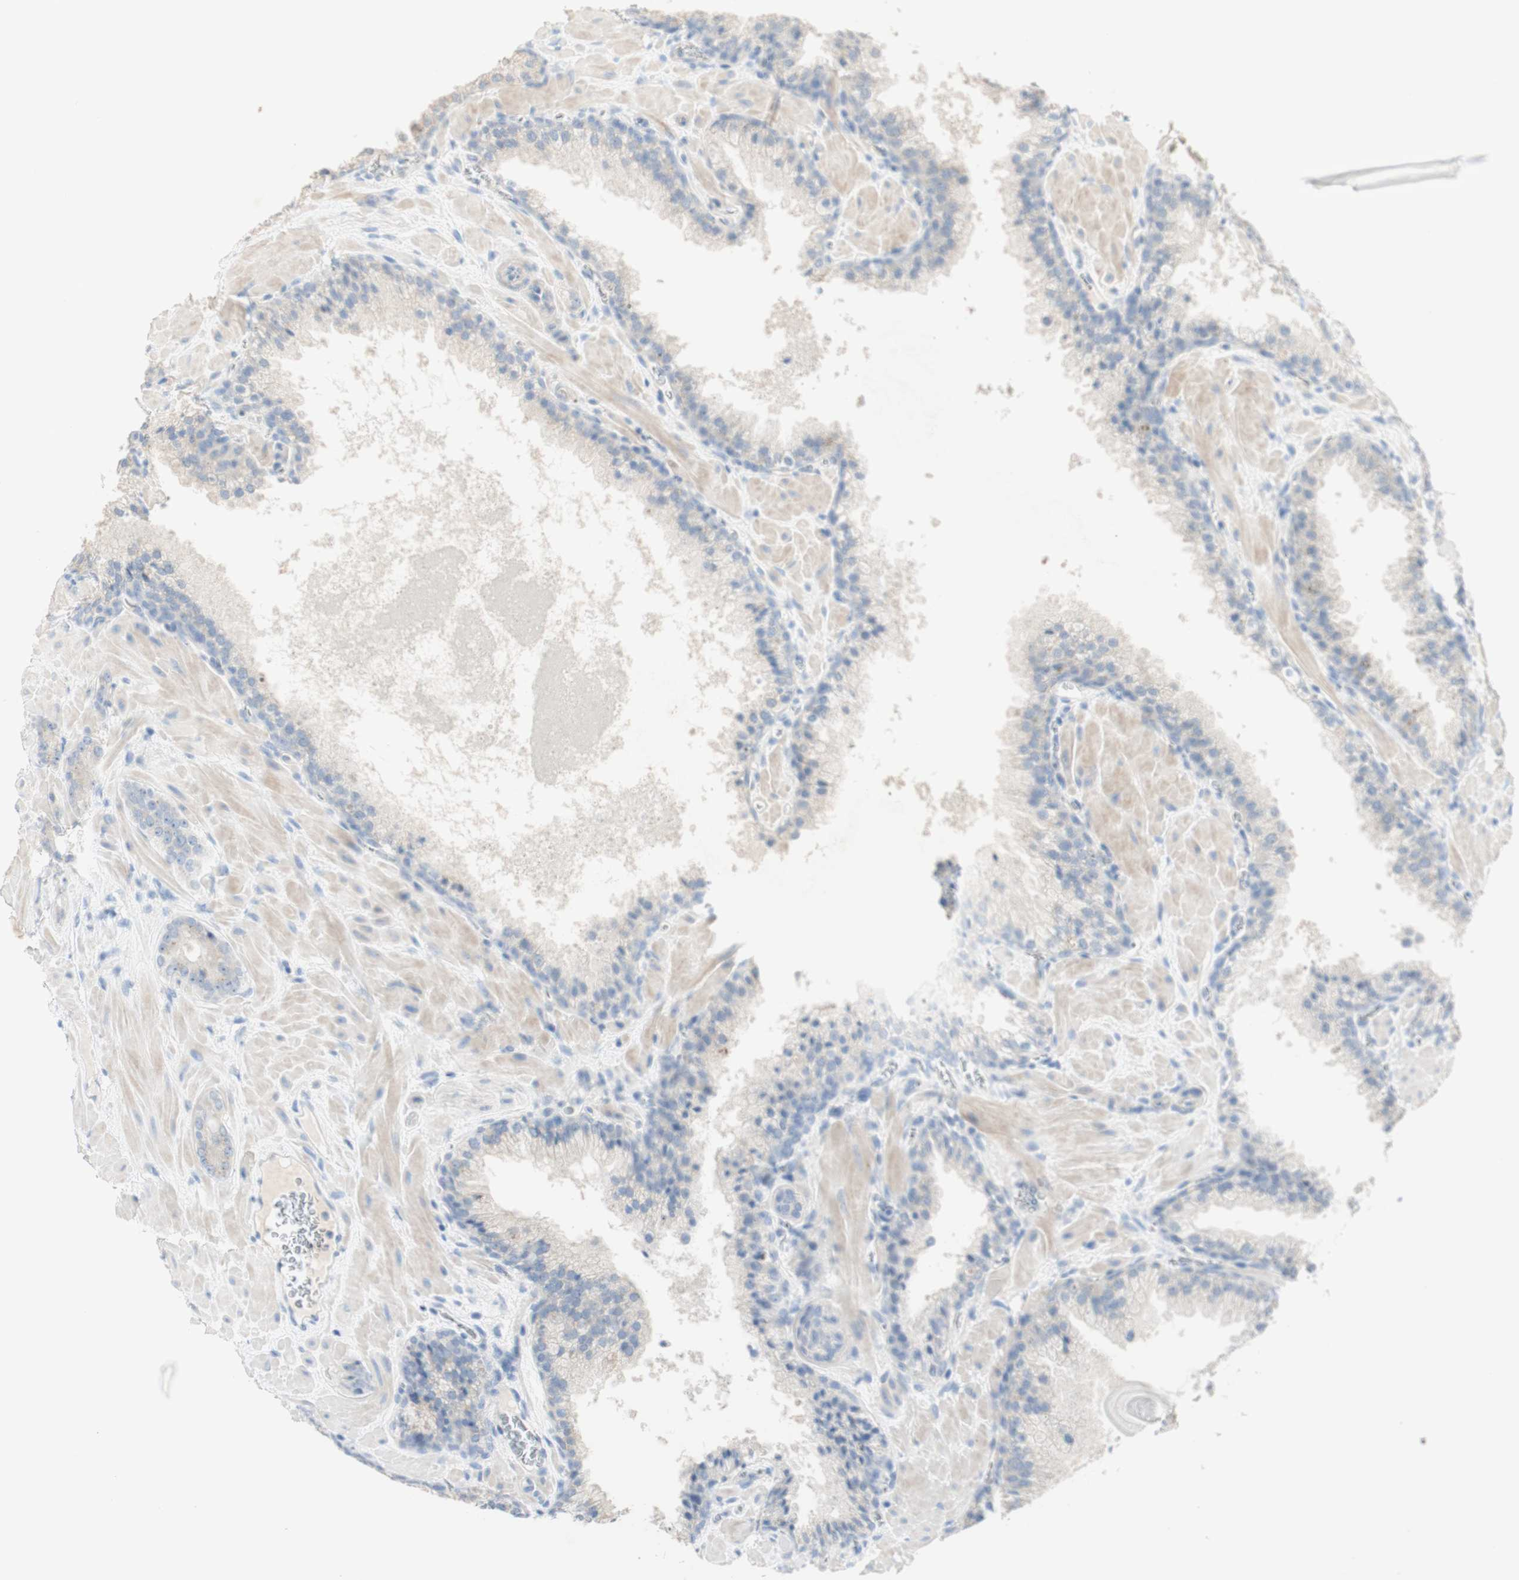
{"staining": {"intensity": "negative", "quantity": "none", "location": "none"}, "tissue": "prostate cancer", "cell_type": "Tumor cells", "image_type": "cancer", "snomed": [{"axis": "morphology", "description": "Adenocarcinoma, Low grade"}, {"axis": "topography", "description": "Prostate"}], "caption": "Tumor cells are negative for brown protein staining in prostate cancer (adenocarcinoma (low-grade)).", "gene": "MANEA", "patient": {"sex": "male", "age": 63}}